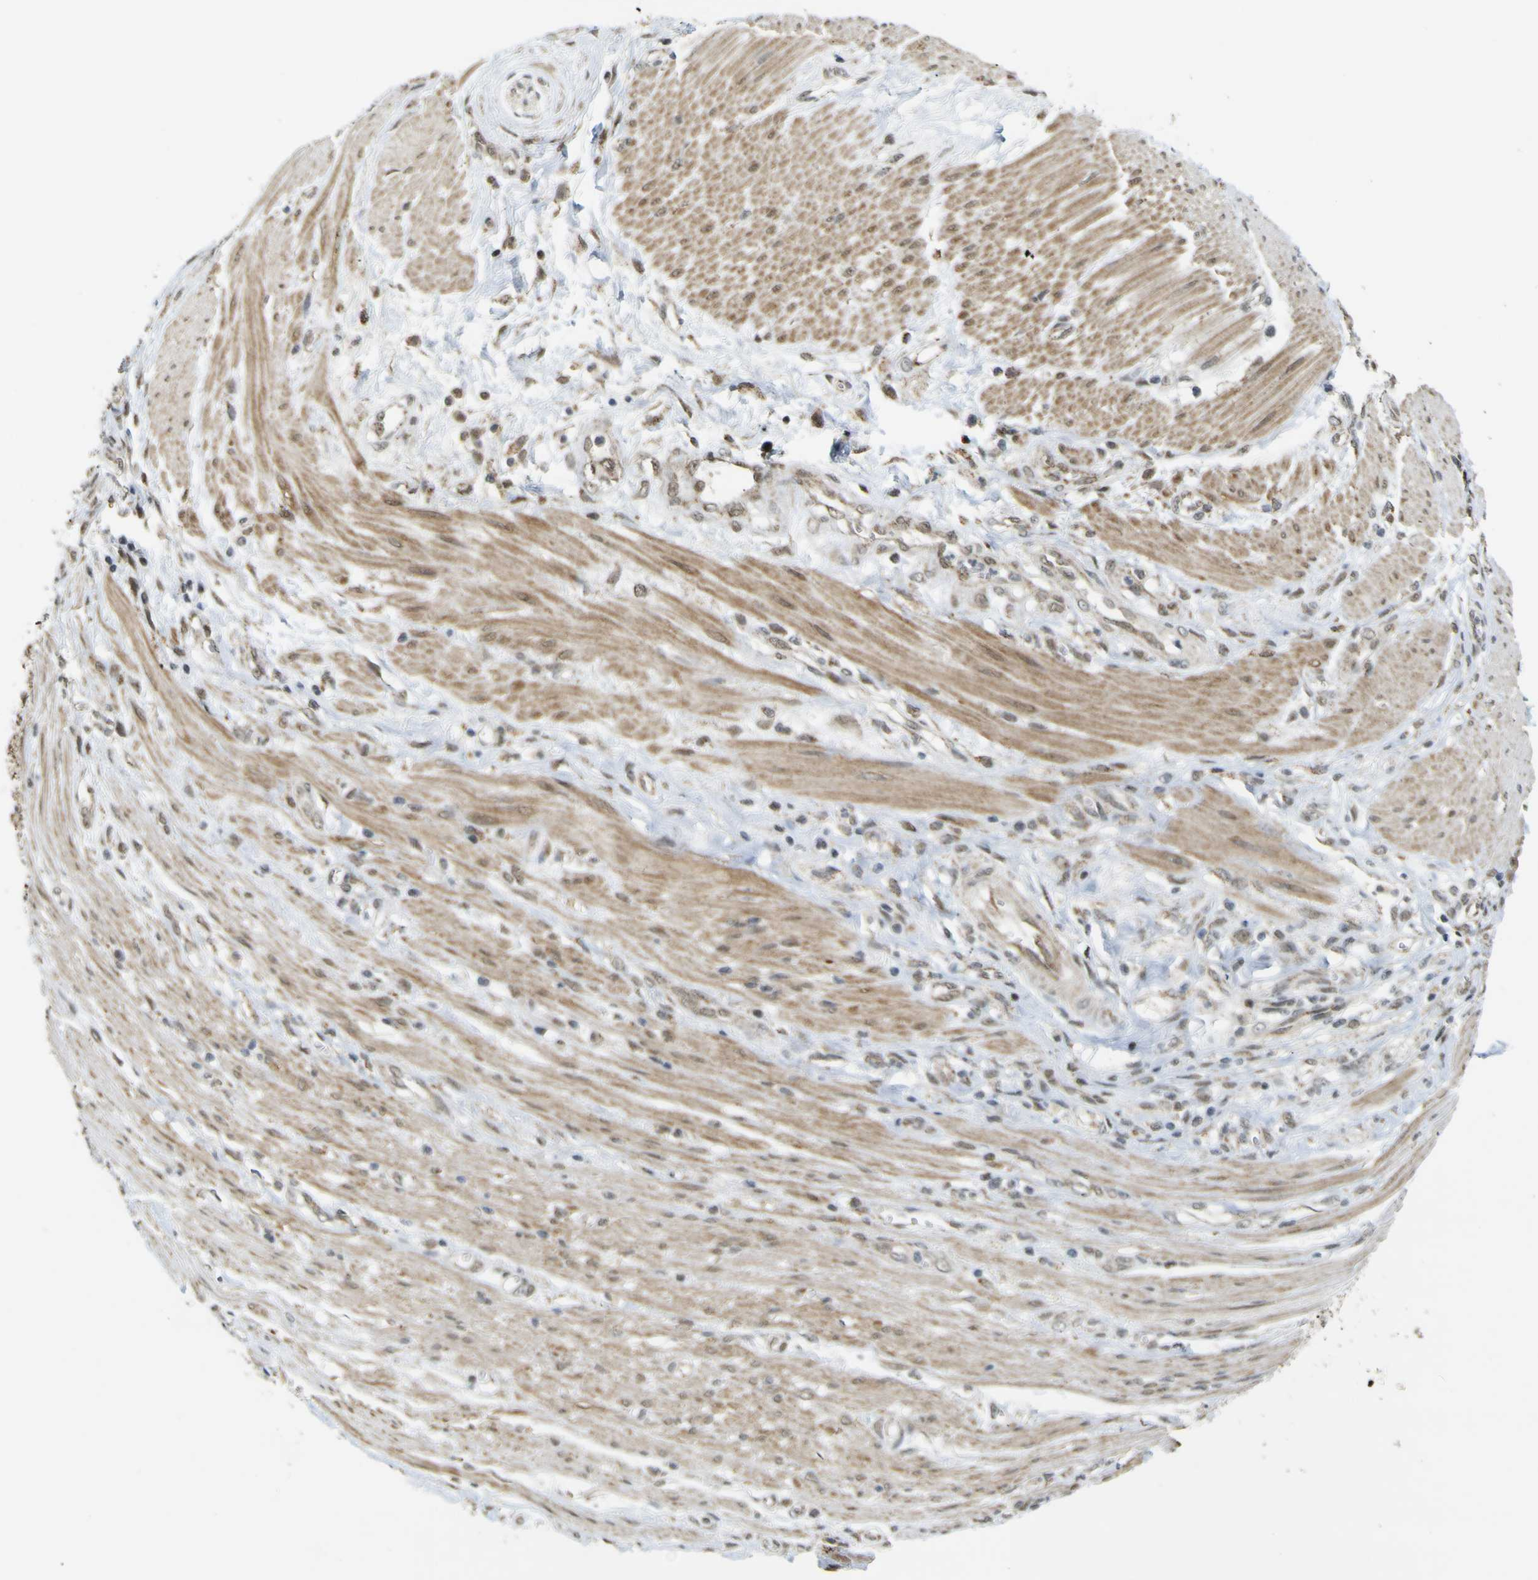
{"staining": {"intensity": "weak", "quantity": ">75%", "location": "cytoplasmic/membranous"}, "tissue": "pancreatic cancer", "cell_type": "Tumor cells", "image_type": "cancer", "snomed": [{"axis": "morphology", "description": "Adenocarcinoma, NOS"}, {"axis": "topography", "description": "Pancreas"}], "caption": "Adenocarcinoma (pancreatic) stained for a protein (brown) exhibits weak cytoplasmic/membranous positive staining in approximately >75% of tumor cells.", "gene": "ACBD5", "patient": {"sex": "female", "age": 75}}